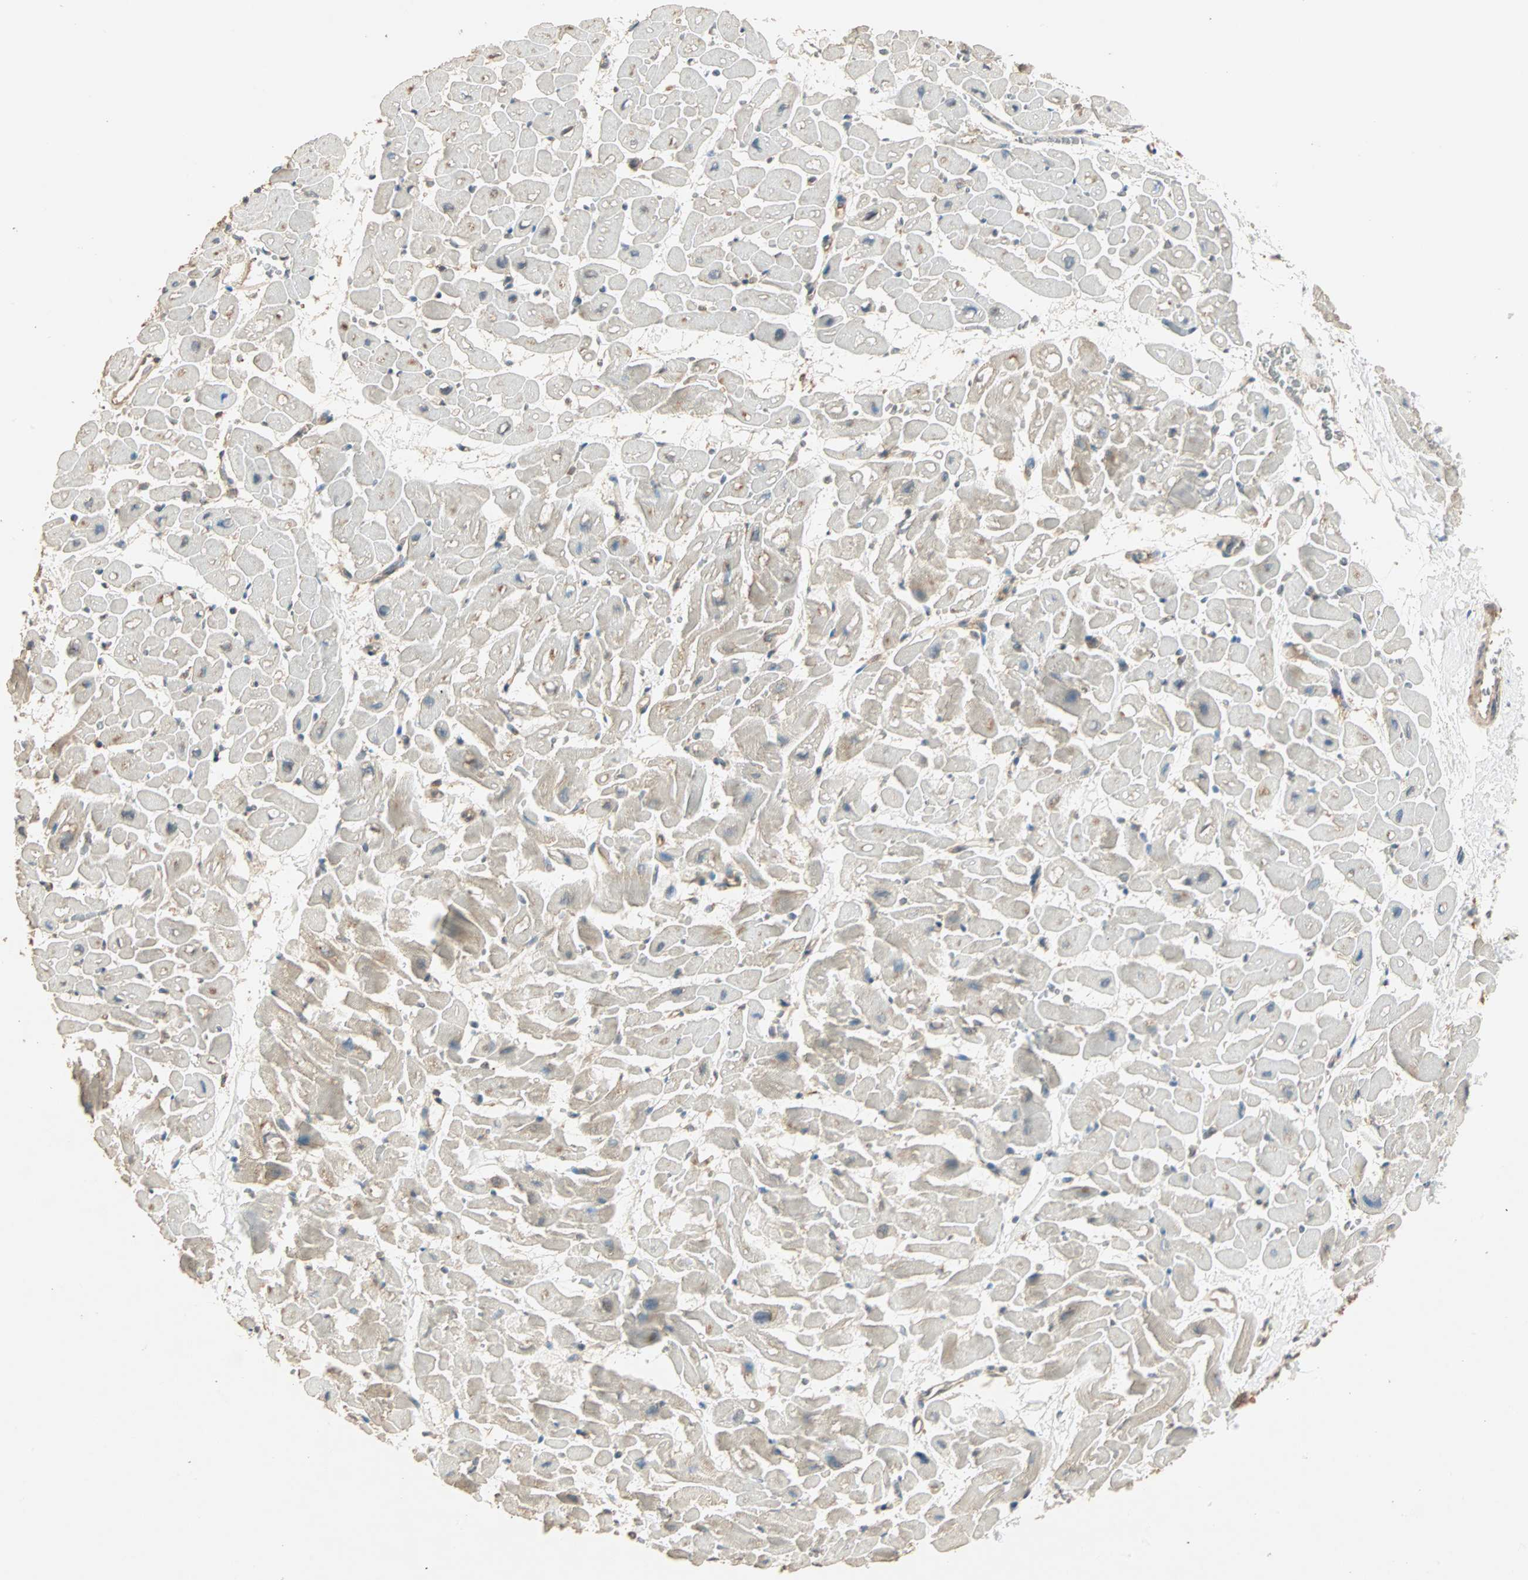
{"staining": {"intensity": "weak", "quantity": "25%-75%", "location": "cytoplasmic/membranous"}, "tissue": "heart muscle", "cell_type": "Cardiomyocytes", "image_type": "normal", "snomed": [{"axis": "morphology", "description": "Normal tissue, NOS"}, {"axis": "topography", "description": "Heart"}], "caption": "DAB (3,3'-diaminobenzidine) immunohistochemical staining of normal heart muscle shows weak cytoplasmic/membranous protein expression in approximately 25%-75% of cardiomyocytes.", "gene": "EIF4G2", "patient": {"sex": "male", "age": 45}}